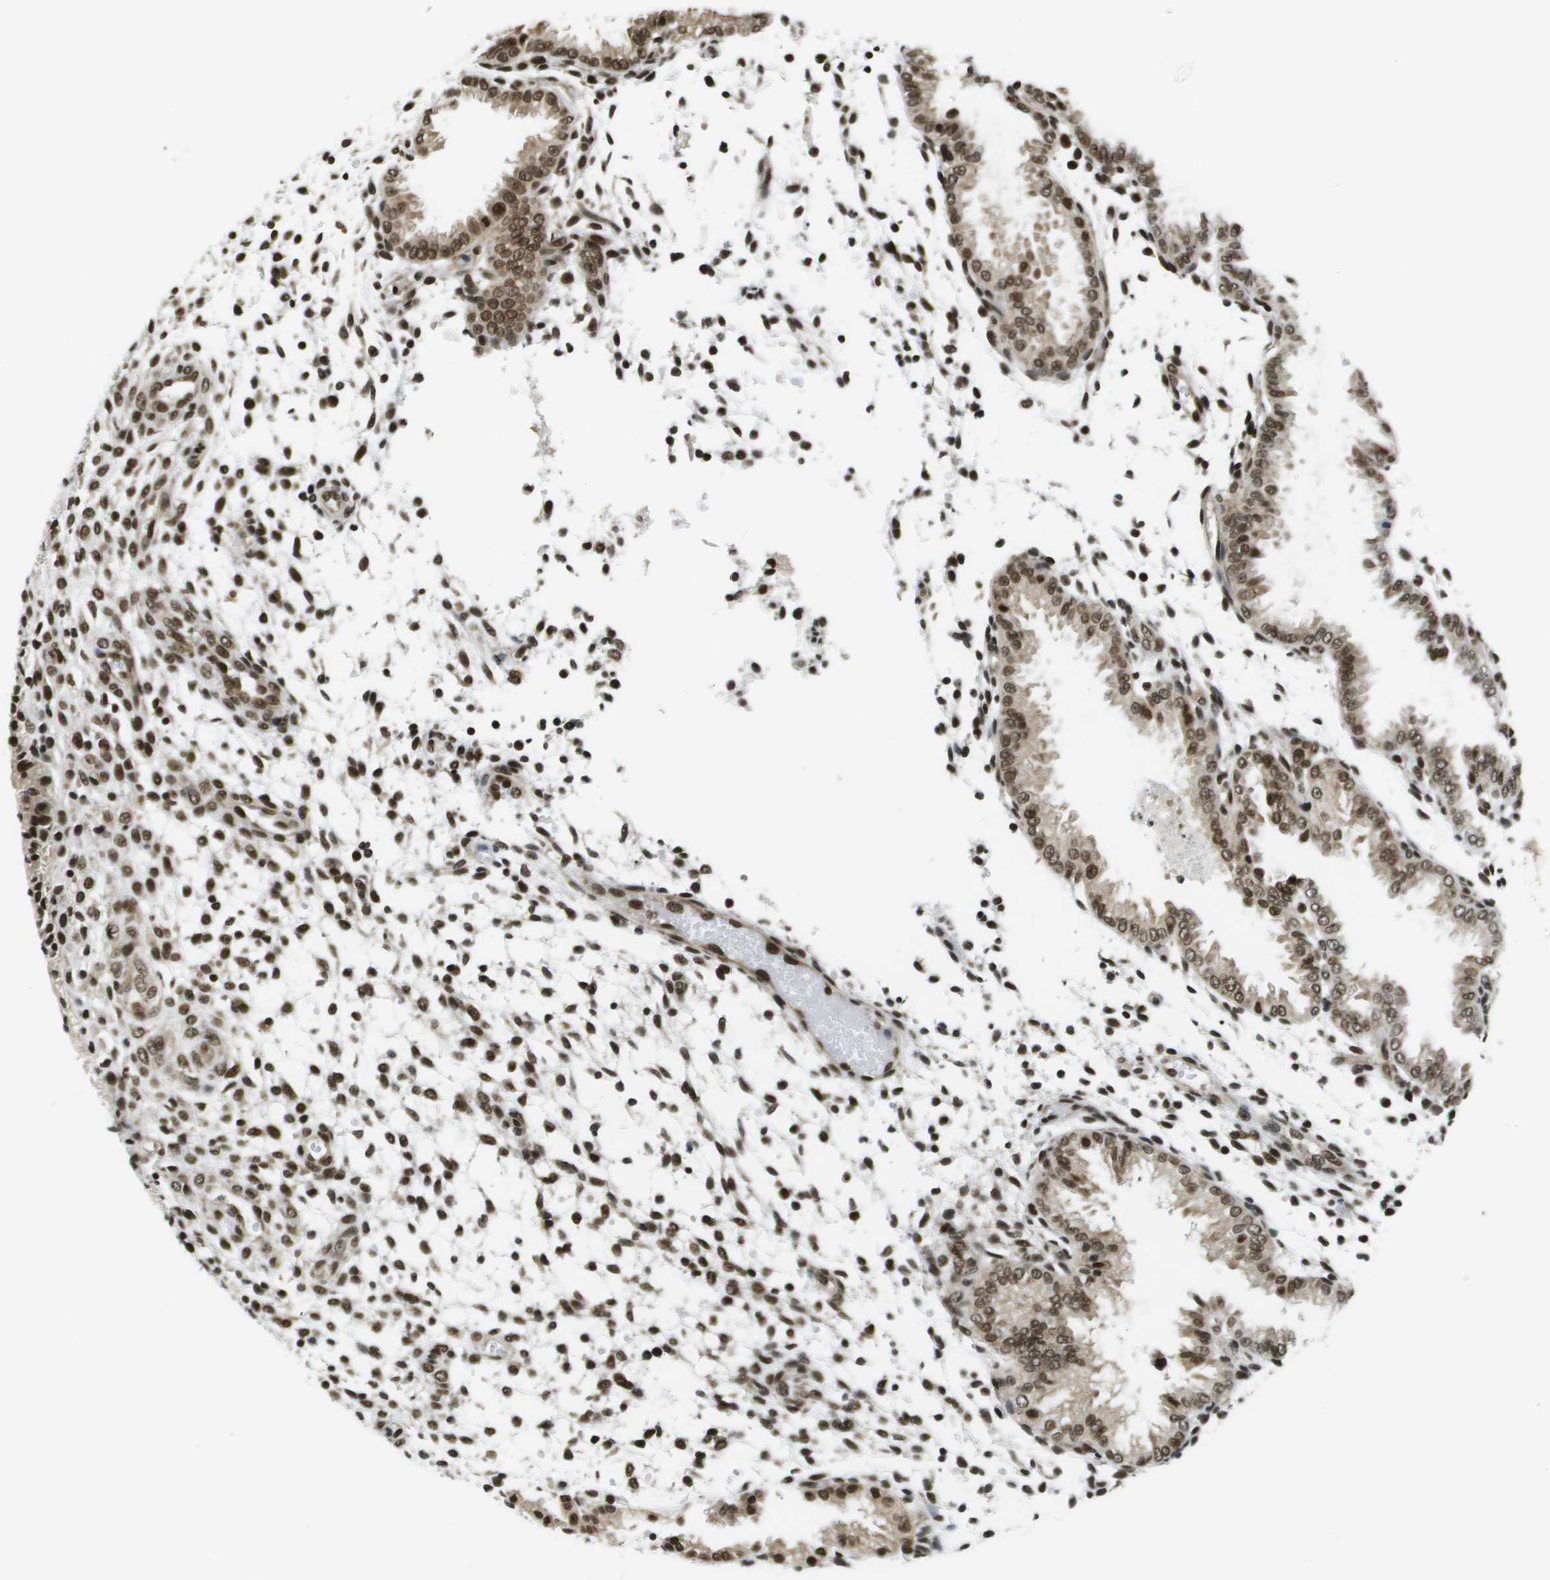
{"staining": {"intensity": "strong", "quantity": ">75%", "location": "nuclear"}, "tissue": "endometrium", "cell_type": "Cells in endometrial stroma", "image_type": "normal", "snomed": [{"axis": "morphology", "description": "Normal tissue, NOS"}, {"axis": "topography", "description": "Endometrium"}], "caption": "IHC staining of unremarkable endometrium, which reveals high levels of strong nuclear positivity in approximately >75% of cells in endometrial stroma indicating strong nuclear protein staining. The staining was performed using DAB (3,3'-diaminobenzidine) (brown) for protein detection and nuclei were counterstained in hematoxylin (blue).", "gene": "RECQL4", "patient": {"sex": "female", "age": 33}}